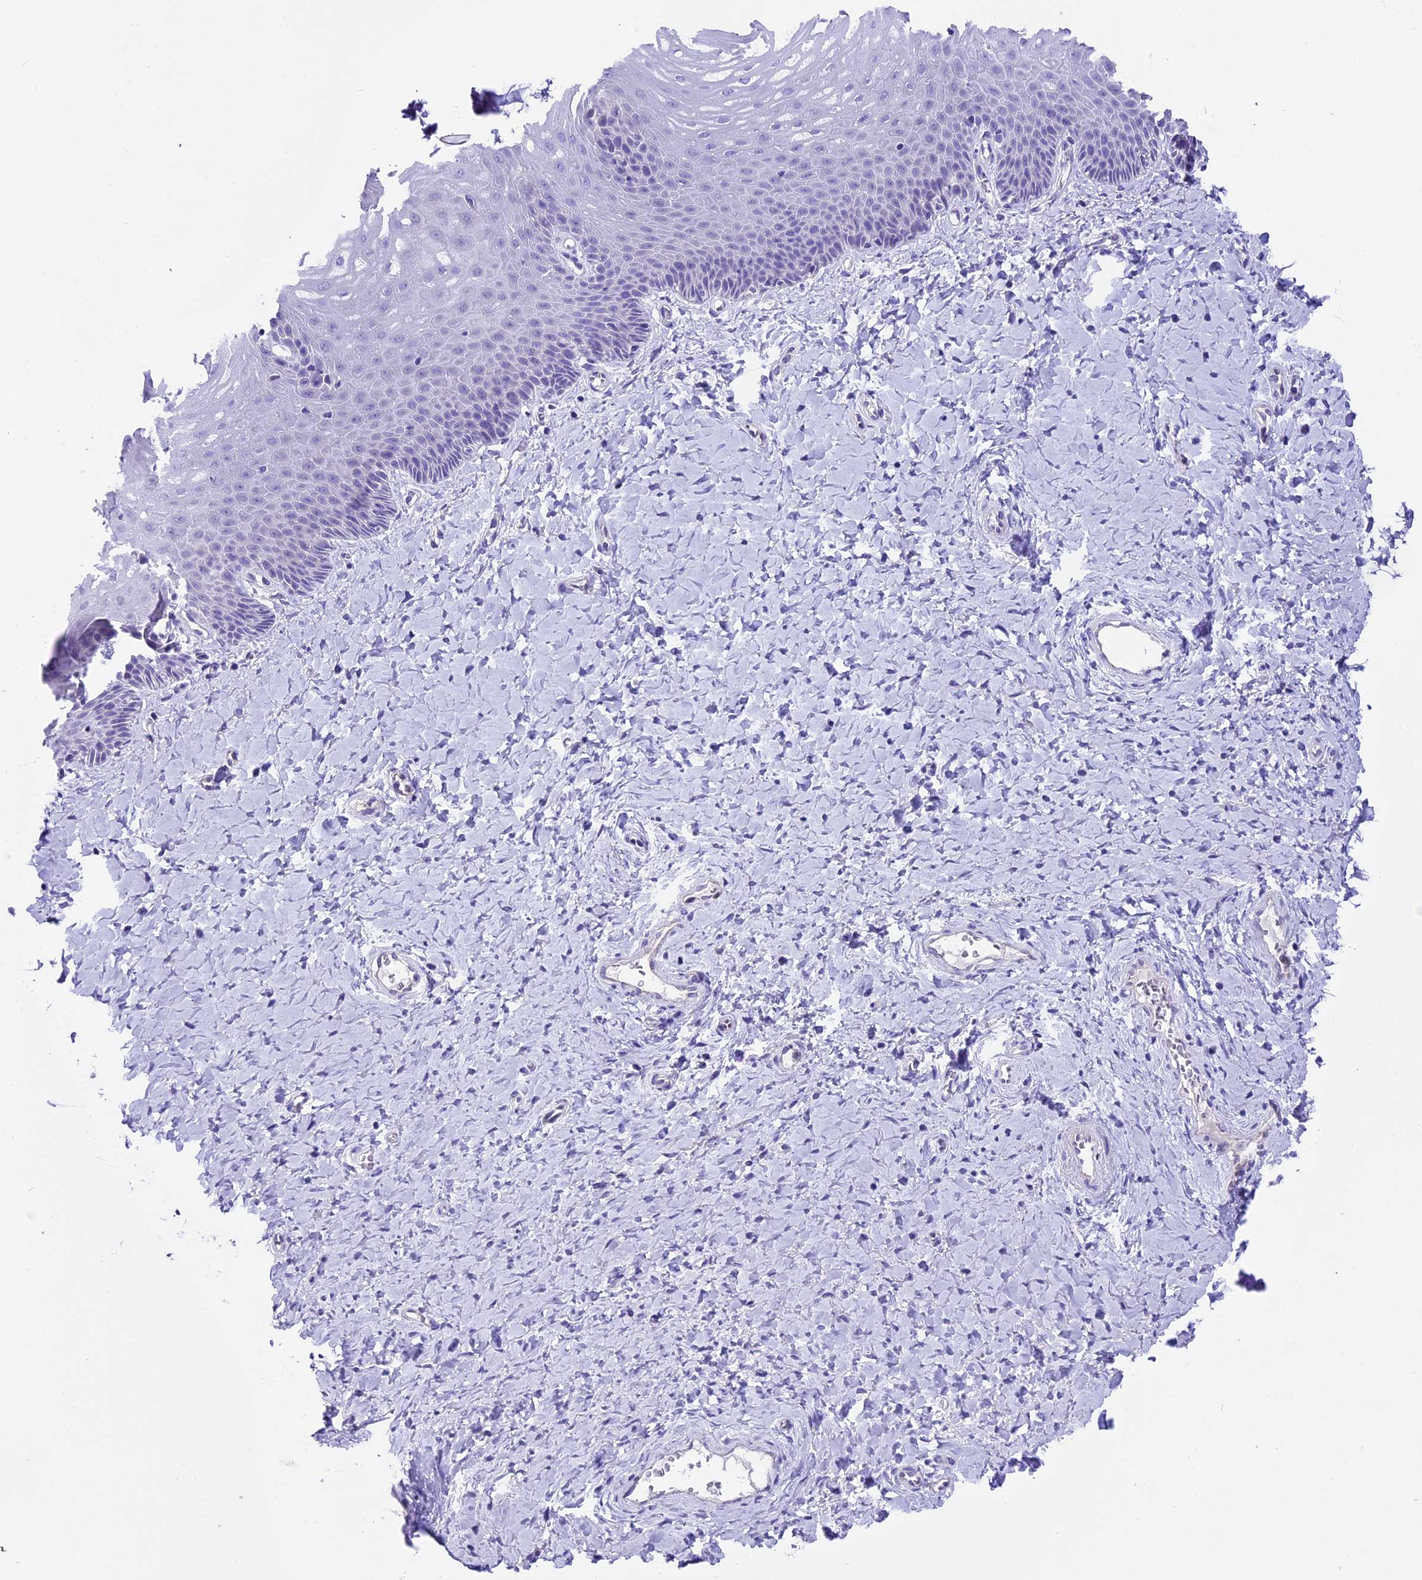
{"staining": {"intensity": "negative", "quantity": "none", "location": "none"}, "tissue": "vagina", "cell_type": "Squamous epithelial cells", "image_type": "normal", "snomed": [{"axis": "morphology", "description": "Normal tissue, NOS"}, {"axis": "topography", "description": "Vagina"}], "caption": "Immunohistochemistry micrograph of benign vagina: human vagina stained with DAB displays no significant protein expression in squamous epithelial cells.", "gene": "PRR15", "patient": {"sex": "female", "age": 65}}